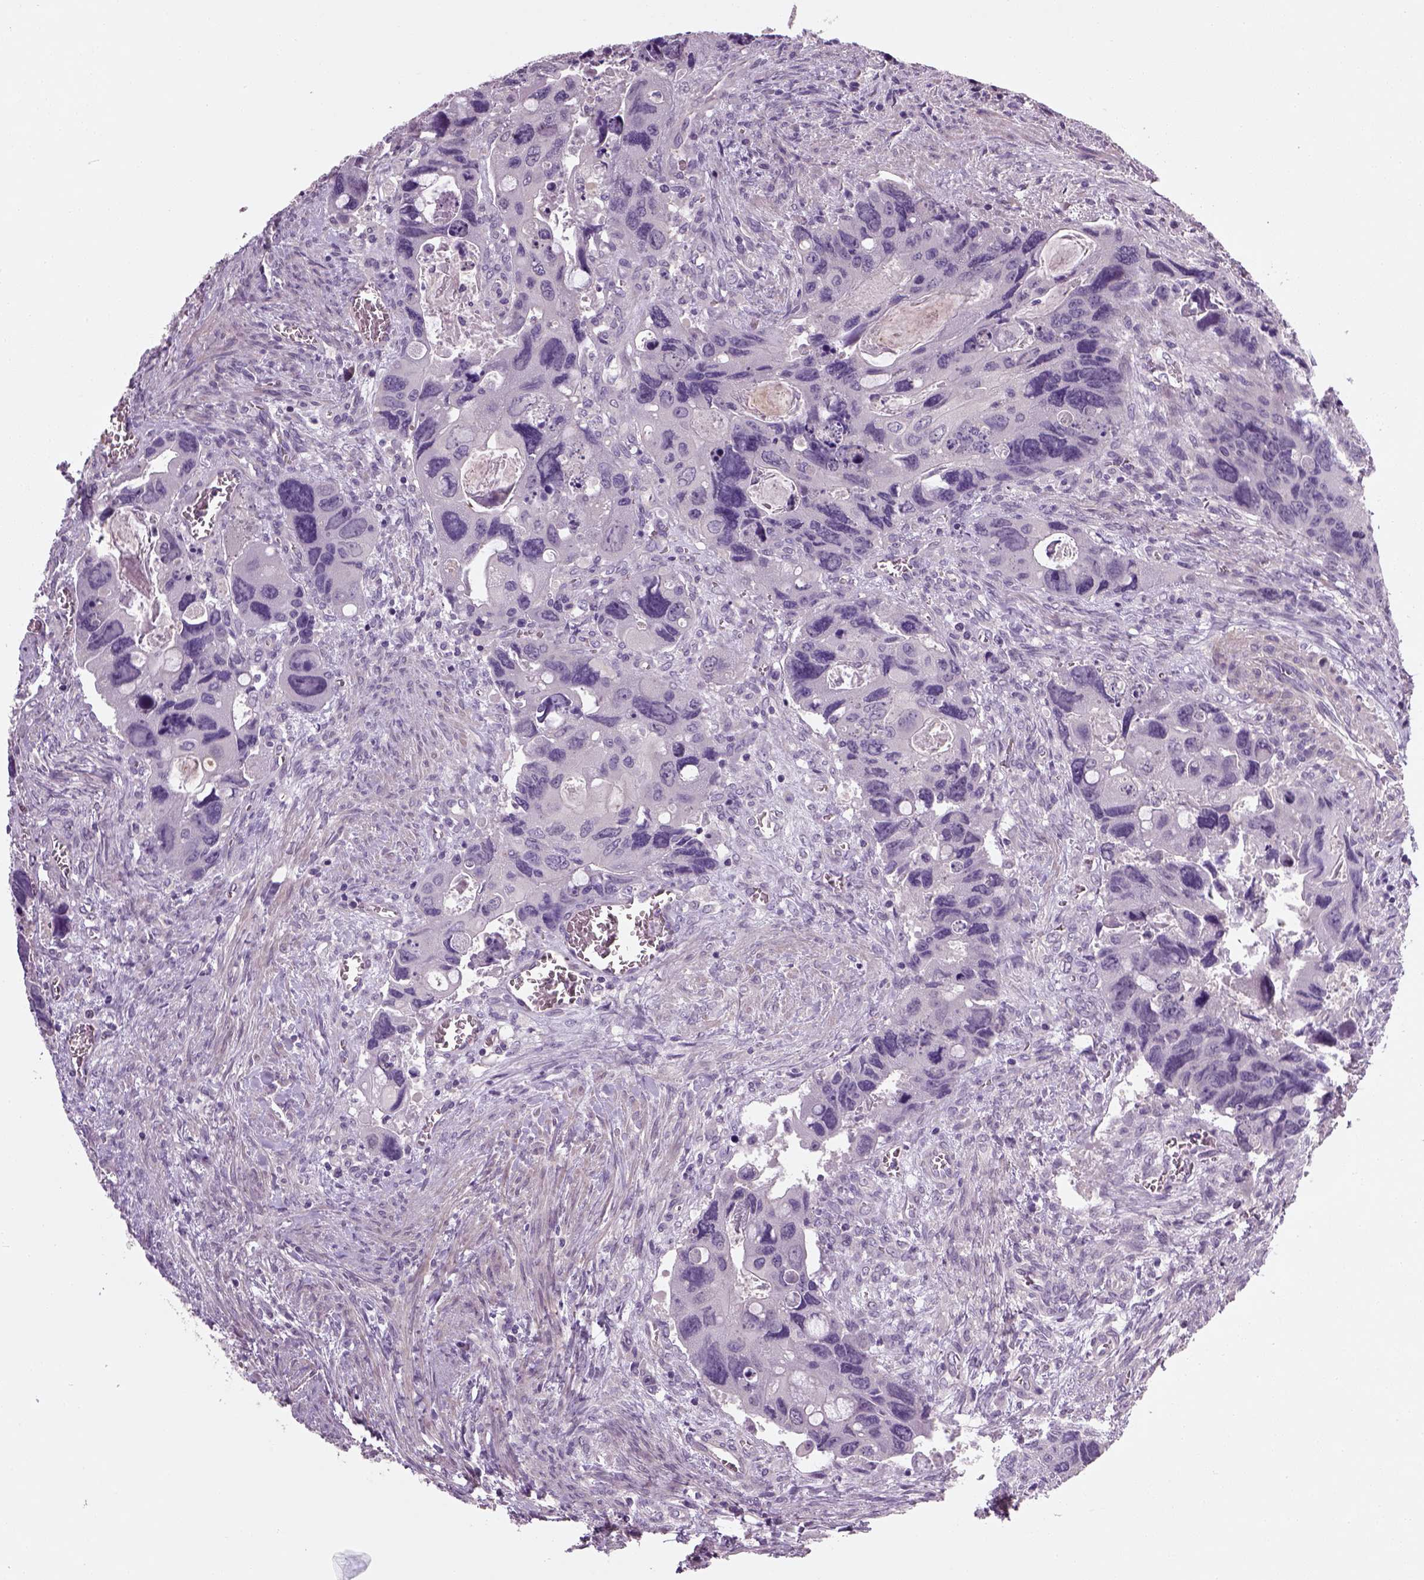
{"staining": {"intensity": "negative", "quantity": "none", "location": "none"}, "tissue": "colorectal cancer", "cell_type": "Tumor cells", "image_type": "cancer", "snomed": [{"axis": "morphology", "description": "Adenocarcinoma, NOS"}, {"axis": "topography", "description": "Rectum"}], "caption": "The histopathology image reveals no significant staining in tumor cells of colorectal adenocarcinoma. (Stains: DAB IHC with hematoxylin counter stain, Microscopy: brightfield microscopy at high magnification).", "gene": "ELOVL3", "patient": {"sex": "male", "age": 62}}